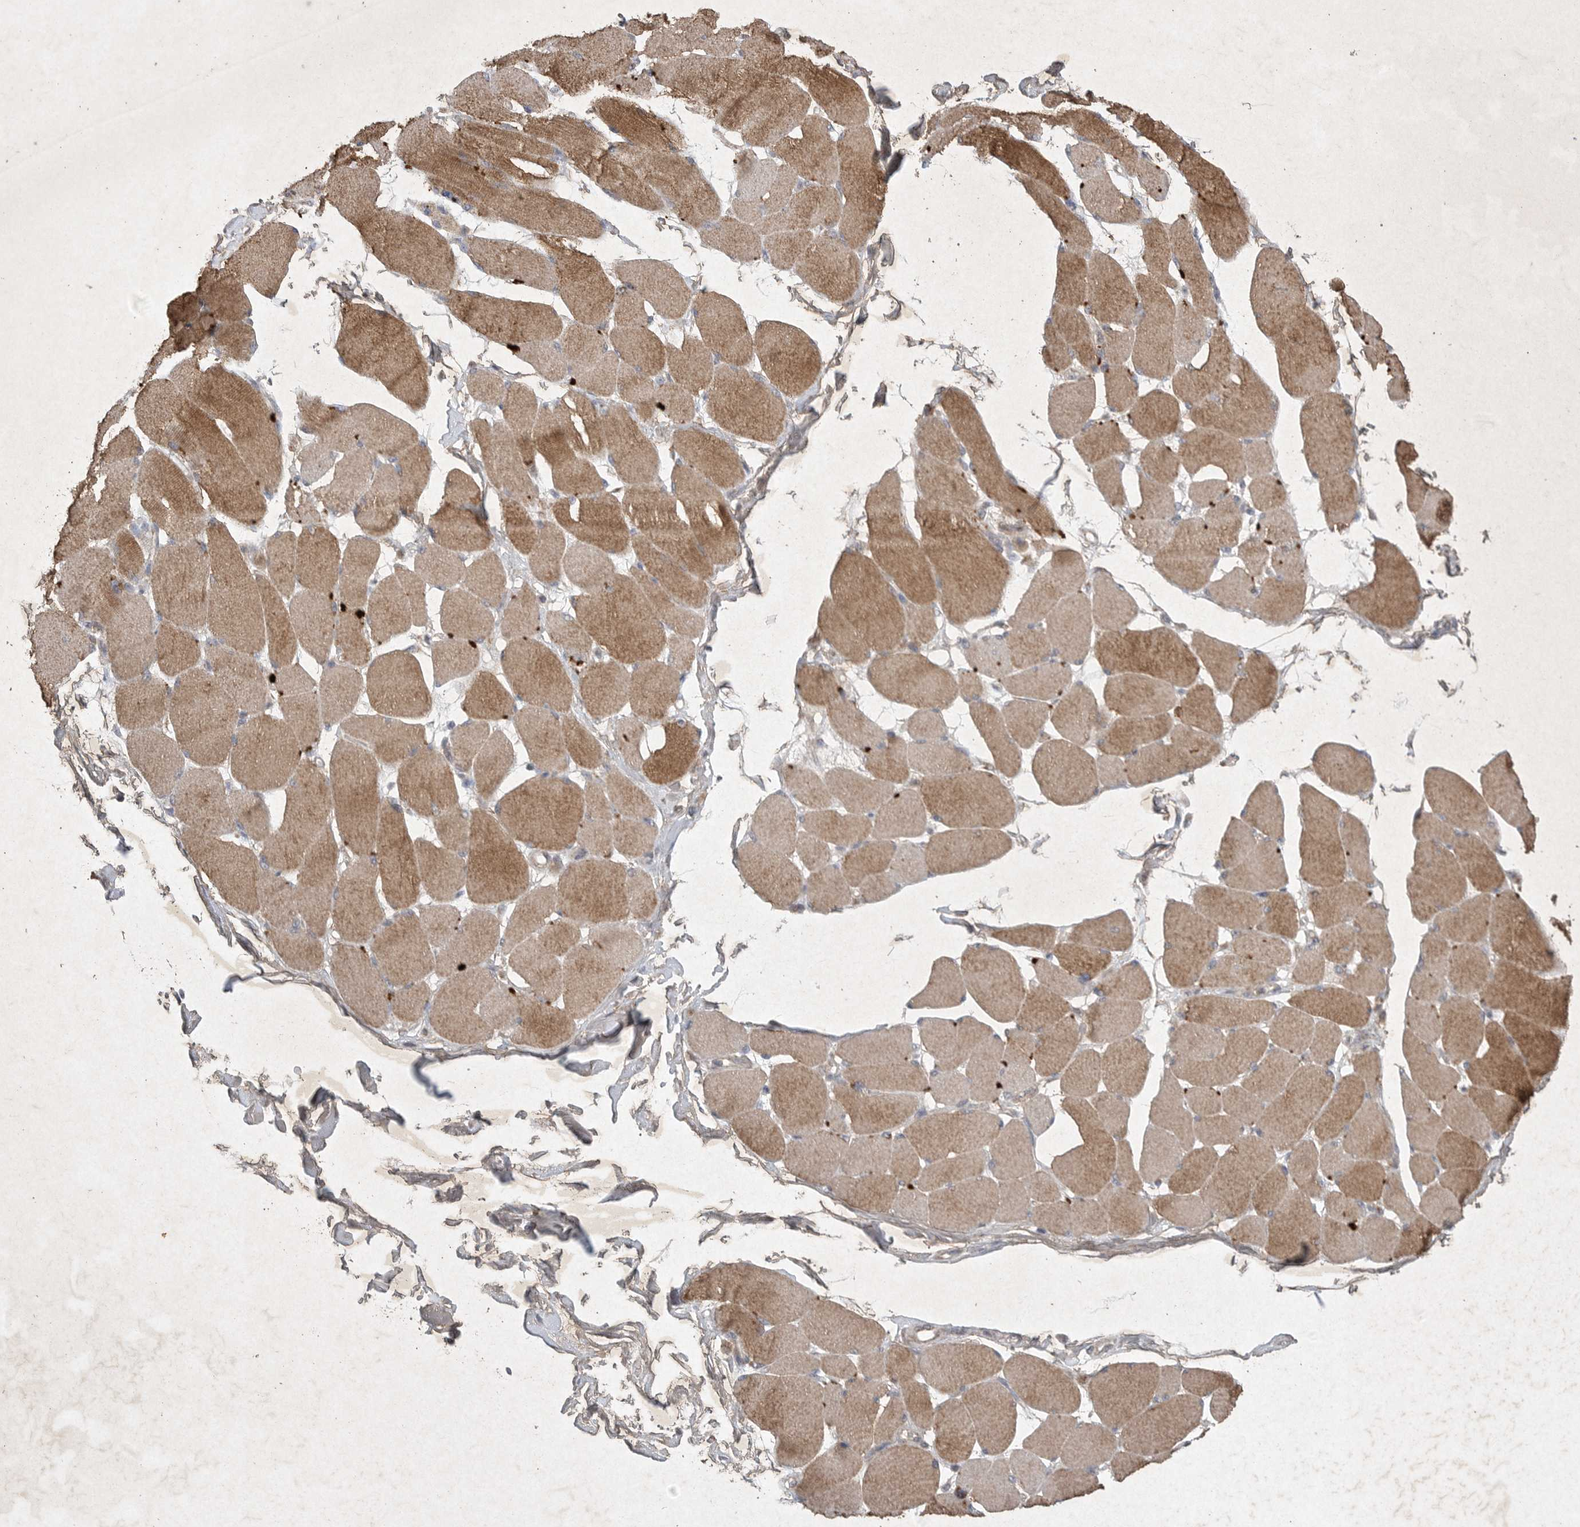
{"staining": {"intensity": "moderate", "quantity": ">75%", "location": "cytoplasmic/membranous"}, "tissue": "skeletal muscle", "cell_type": "Myocytes", "image_type": "normal", "snomed": [{"axis": "morphology", "description": "Normal tissue, NOS"}, {"axis": "topography", "description": "Skin"}, {"axis": "topography", "description": "Skeletal muscle"}], "caption": "DAB (3,3'-diaminobenzidine) immunohistochemical staining of unremarkable skeletal muscle shows moderate cytoplasmic/membranous protein positivity in approximately >75% of myocytes. (IHC, brightfield microscopy, high magnification).", "gene": "DDR1", "patient": {"sex": "male", "age": 83}}